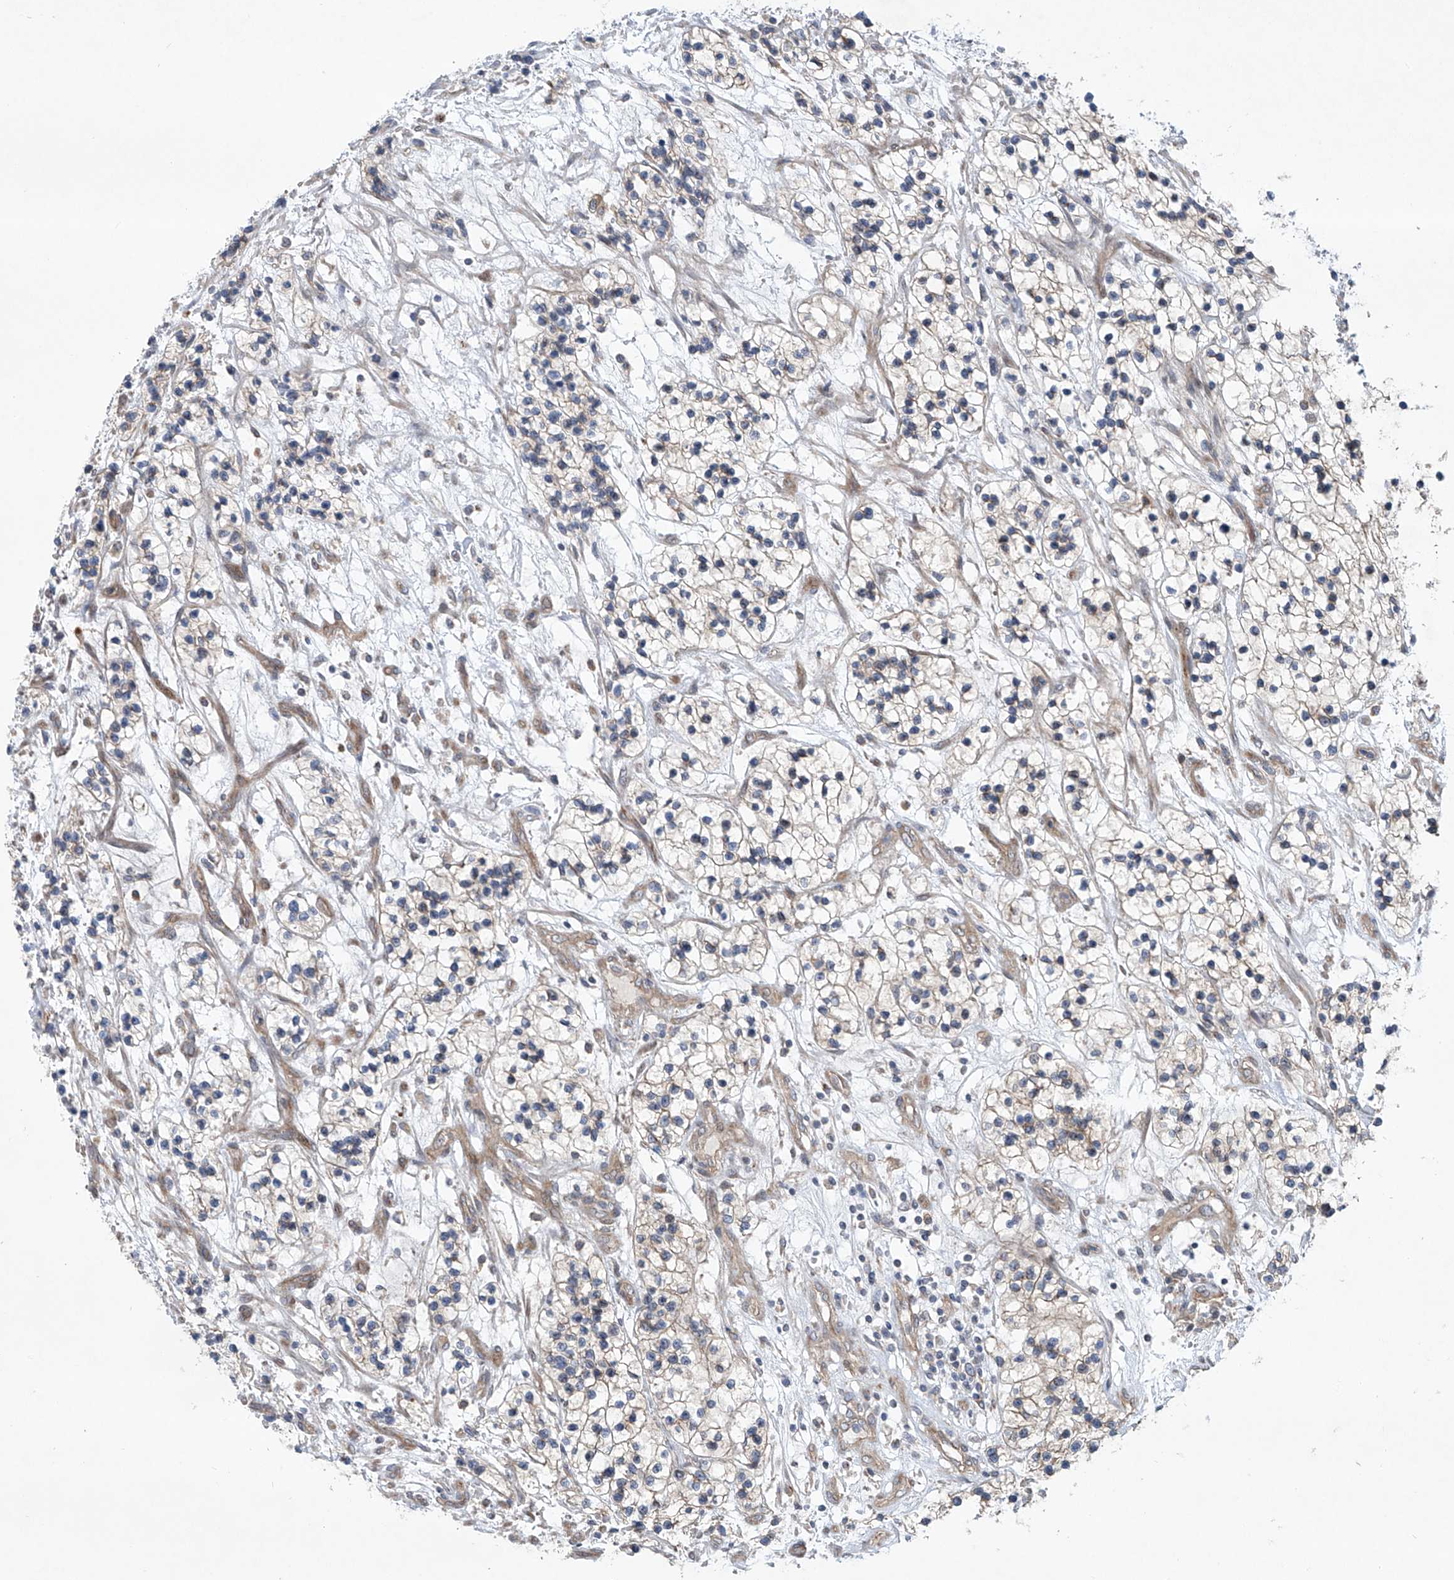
{"staining": {"intensity": "weak", "quantity": "25%-75%", "location": "cytoplasmic/membranous"}, "tissue": "renal cancer", "cell_type": "Tumor cells", "image_type": "cancer", "snomed": [{"axis": "morphology", "description": "Adenocarcinoma, NOS"}, {"axis": "topography", "description": "Kidney"}], "caption": "Immunohistochemical staining of adenocarcinoma (renal) reveals low levels of weak cytoplasmic/membranous protein staining in about 25%-75% of tumor cells.", "gene": "KLC4", "patient": {"sex": "female", "age": 57}}